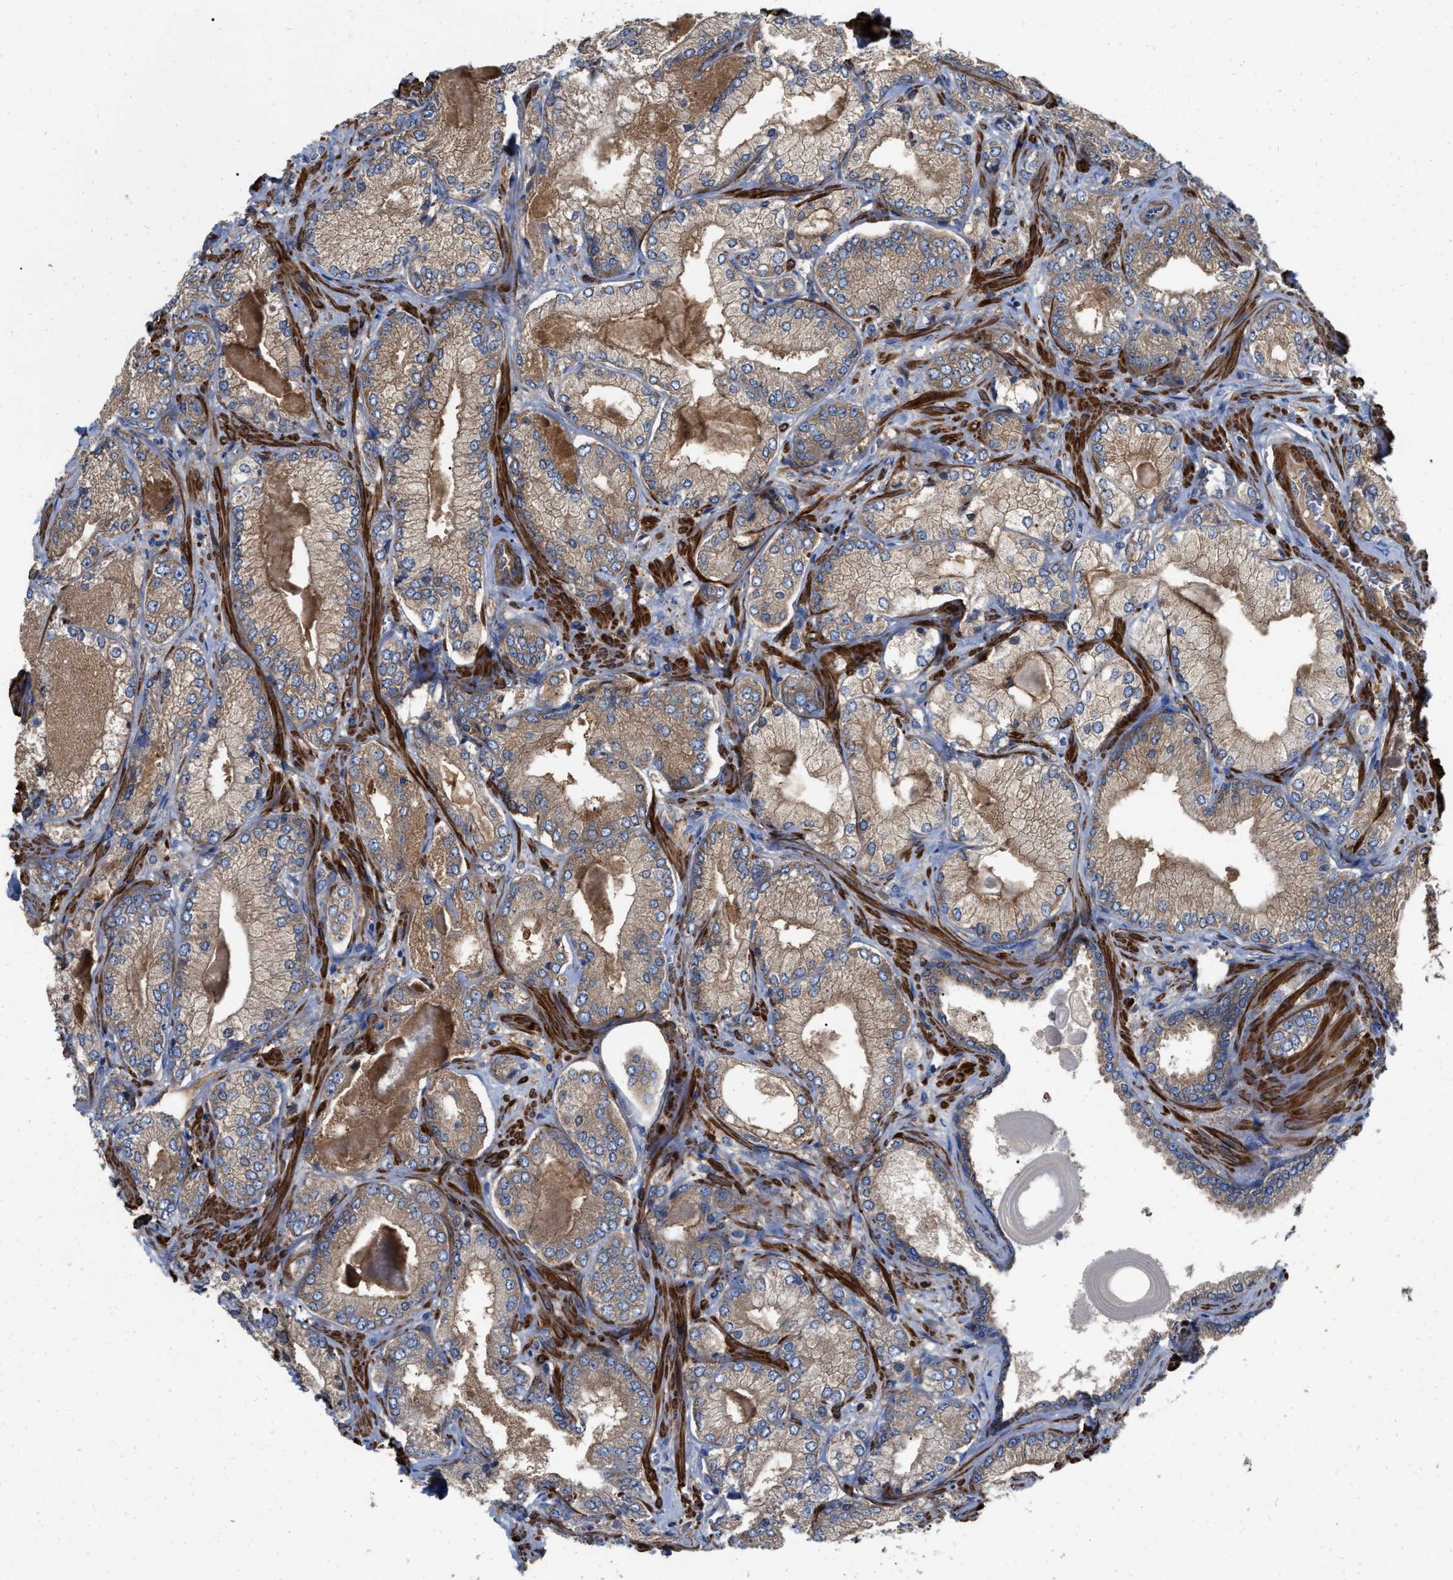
{"staining": {"intensity": "weak", "quantity": ">75%", "location": "cytoplasmic/membranous"}, "tissue": "prostate cancer", "cell_type": "Tumor cells", "image_type": "cancer", "snomed": [{"axis": "morphology", "description": "Adenocarcinoma, Low grade"}, {"axis": "topography", "description": "Prostate"}], "caption": "An image showing weak cytoplasmic/membranous positivity in approximately >75% of tumor cells in prostate cancer, as visualized by brown immunohistochemical staining.", "gene": "RABEP1", "patient": {"sex": "male", "age": 65}}